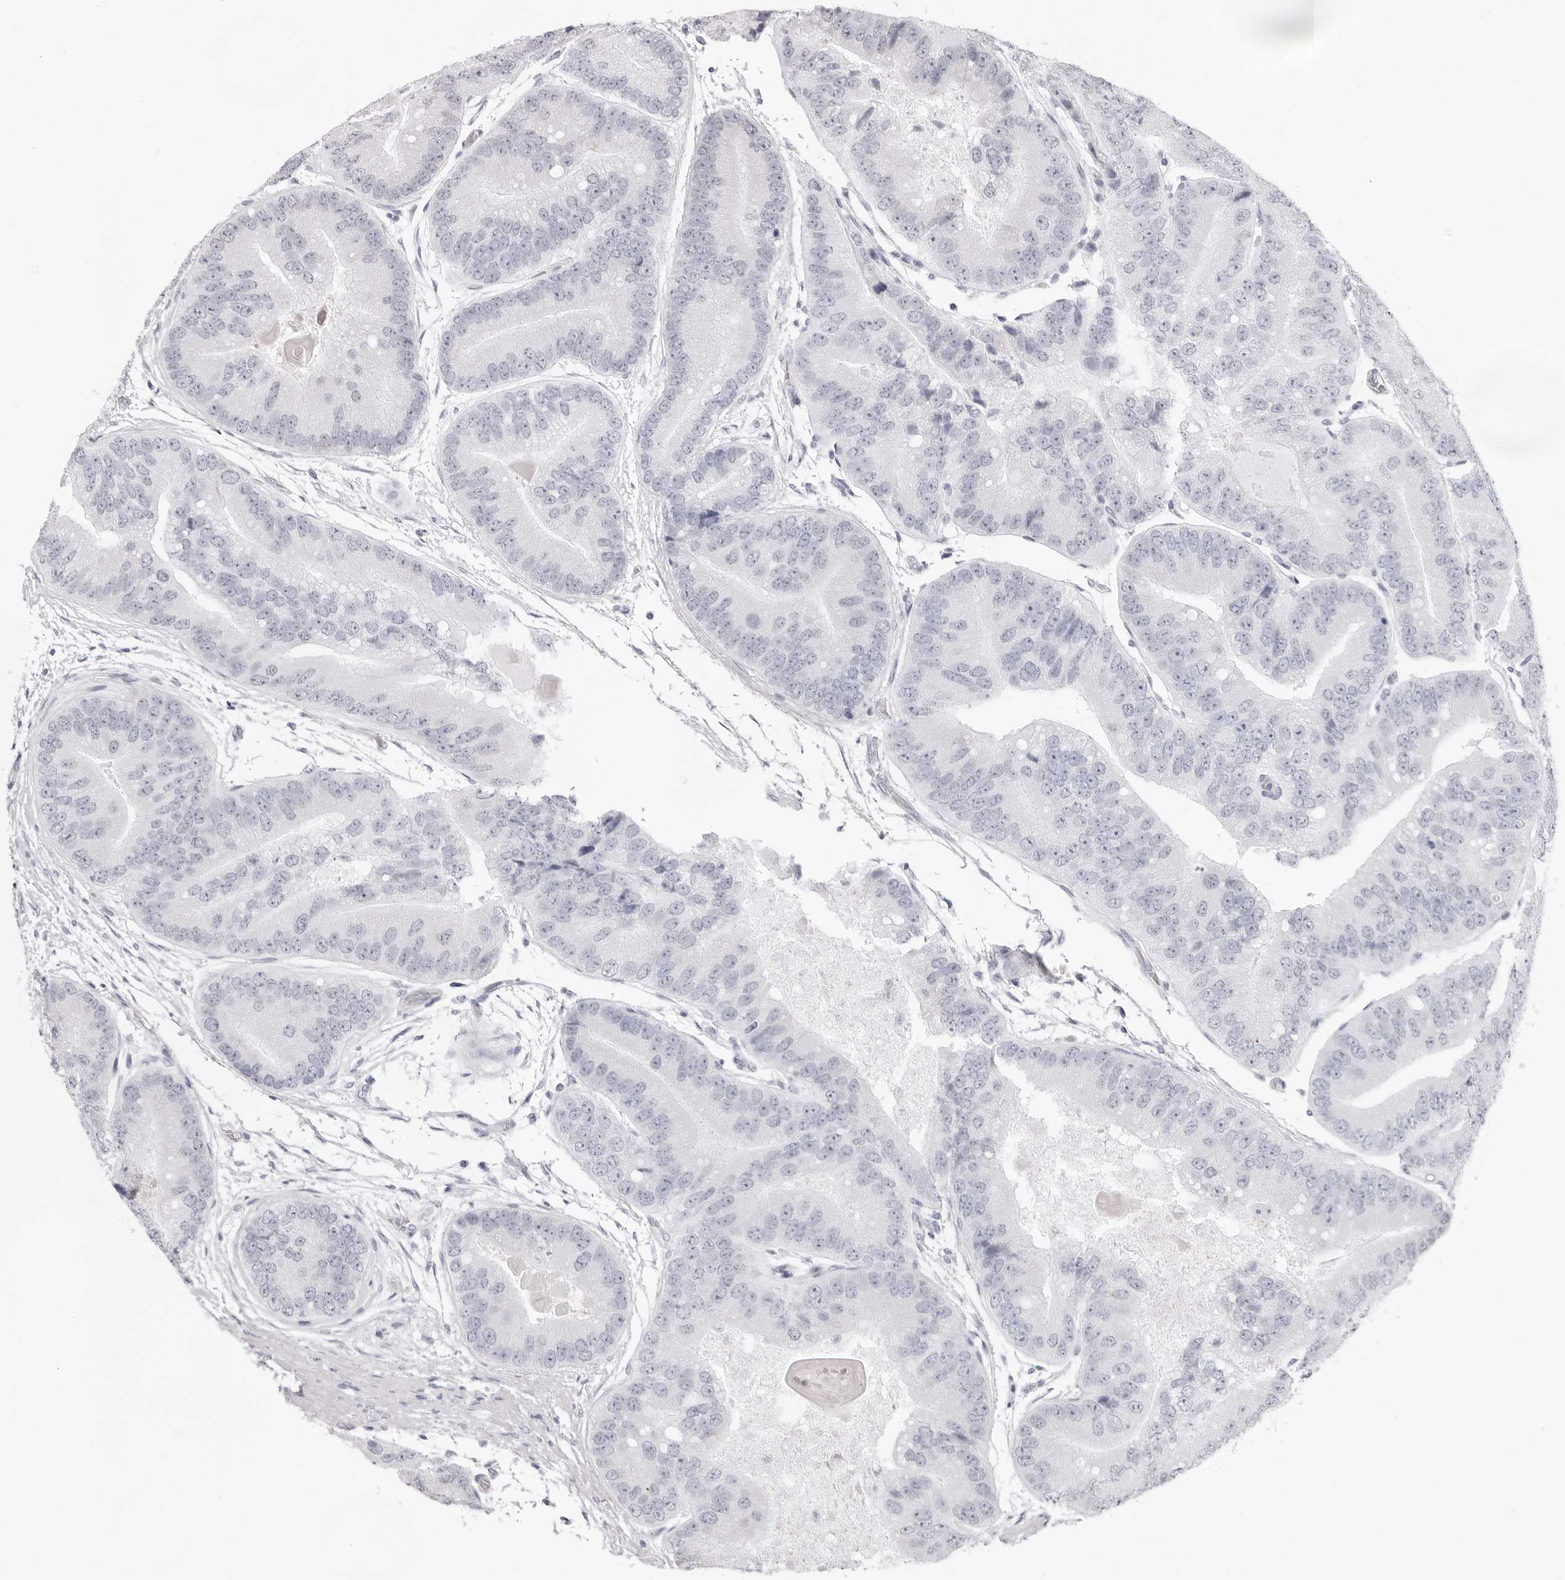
{"staining": {"intensity": "negative", "quantity": "none", "location": "none"}, "tissue": "prostate cancer", "cell_type": "Tumor cells", "image_type": "cancer", "snomed": [{"axis": "morphology", "description": "Adenocarcinoma, High grade"}, {"axis": "topography", "description": "Prostate"}], "caption": "Immunohistochemistry micrograph of high-grade adenocarcinoma (prostate) stained for a protein (brown), which shows no staining in tumor cells.", "gene": "FDPS", "patient": {"sex": "male", "age": 70}}